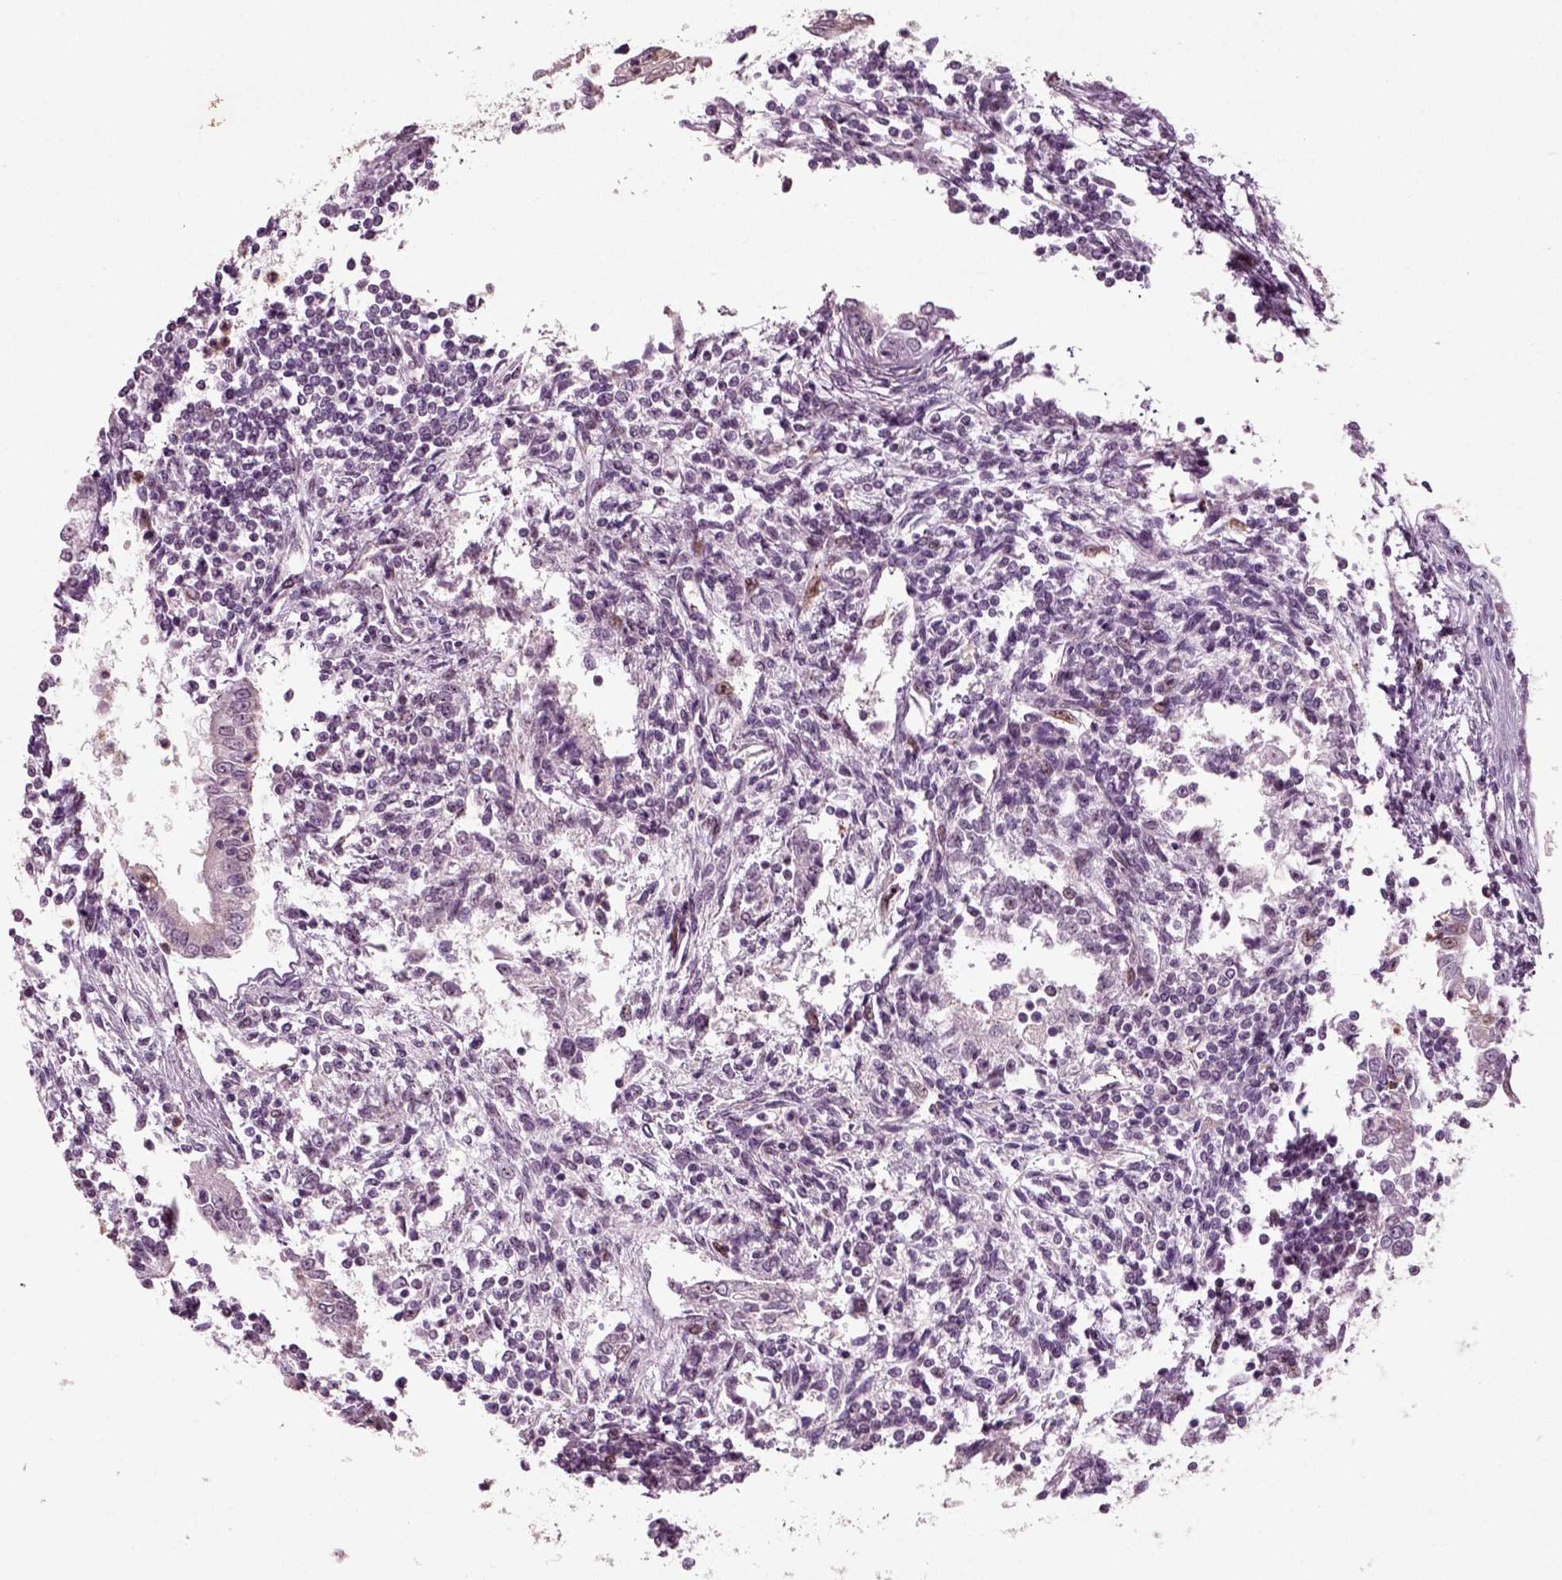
{"staining": {"intensity": "negative", "quantity": "none", "location": "none"}, "tissue": "testis cancer", "cell_type": "Tumor cells", "image_type": "cancer", "snomed": [{"axis": "morphology", "description": "Carcinoma, Embryonal, NOS"}, {"axis": "topography", "description": "Testis"}], "caption": "An IHC photomicrograph of testis cancer is shown. There is no staining in tumor cells of testis cancer.", "gene": "CDC14A", "patient": {"sex": "male", "age": 37}}